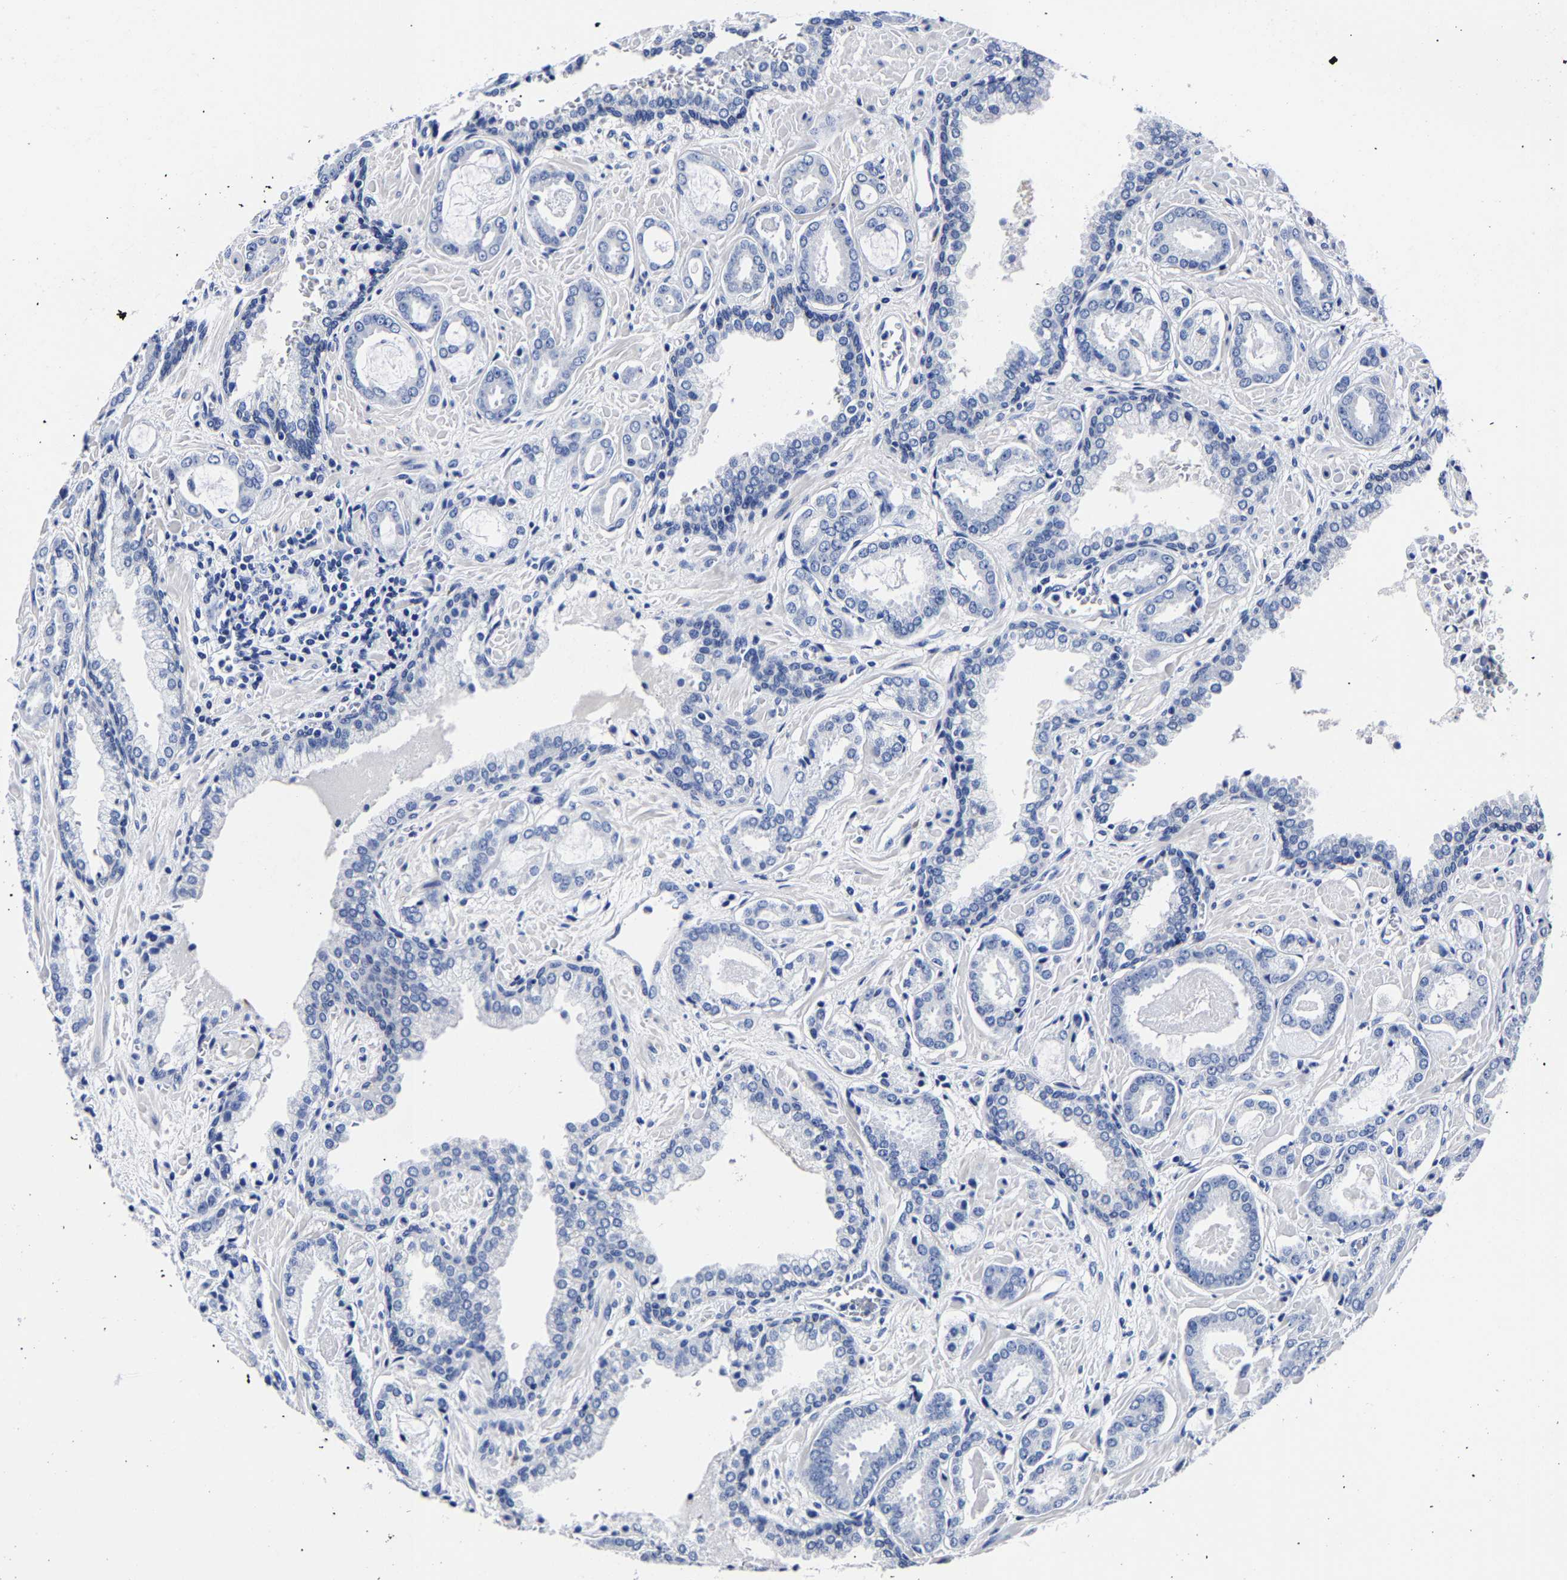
{"staining": {"intensity": "negative", "quantity": "none", "location": "none"}, "tissue": "prostate cancer", "cell_type": "Tumor cells", "image_type": "cancer", "snomed": [{"axis": "morphology", "description": "Adenocarcinoma, Low grade"}, {"axis": "topography", "description": "Prostate"}], "caption": "This photomicrograph is of prostate adenocarcinoma (low-grade) stained with immunohistochemistry to label a protein in brown with the nuclei are counter-stained blue. There is no expression in tumor cells. Brightfield microscopy of immunohistochemistry stained with DAB (brown) and hematoxylin (blue), captured at high magnification.", "gene": "CPA2", "patient": {"sex": "male", "age": 53}}